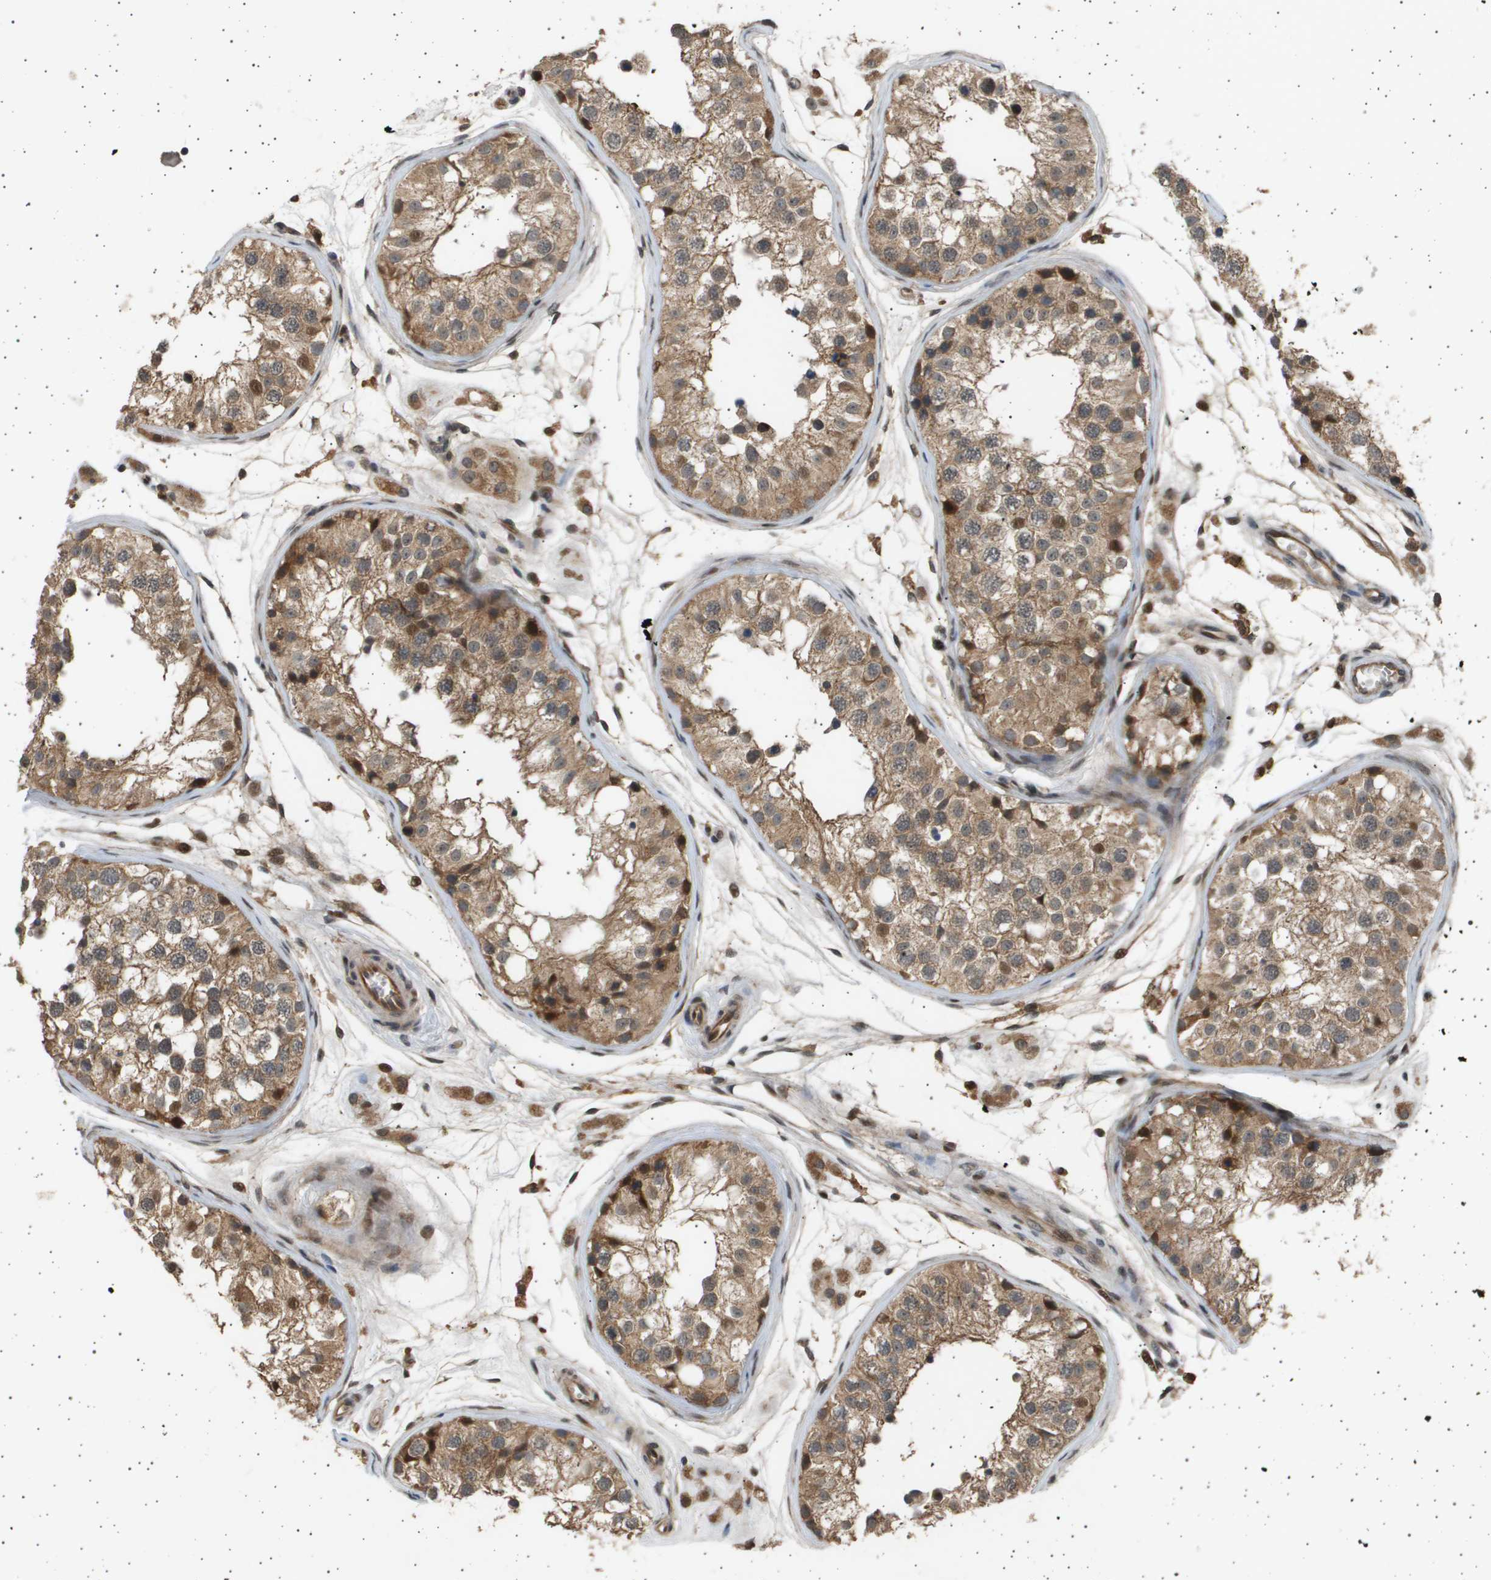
{"staining": {"intensity": "moderate", "quantity": ">75%", "location": "cytoplasmic/membranous,nuclear"}, "tissue": "testis", "cell_type": "Cells in seminiferous ducts", "image_type": "normal", "snomed": [{"axis": "morphology", "description": "Normal tissue, NOS"}, {"axis": "morphology", "description": "Adenocarcinoma, metastatic, NOS"}, {"axis": "topography", "description": "Testis"}], "caption": "This micrograph exhibits immunohistochemistry staining of benign testis, with medium moderate cytoplasmic/membranous,nuclear positivity in about >75% of cells in seminiferous ducts.", "gene": "TNRC6A", "patient": {"sex": "male", "age": 26}}